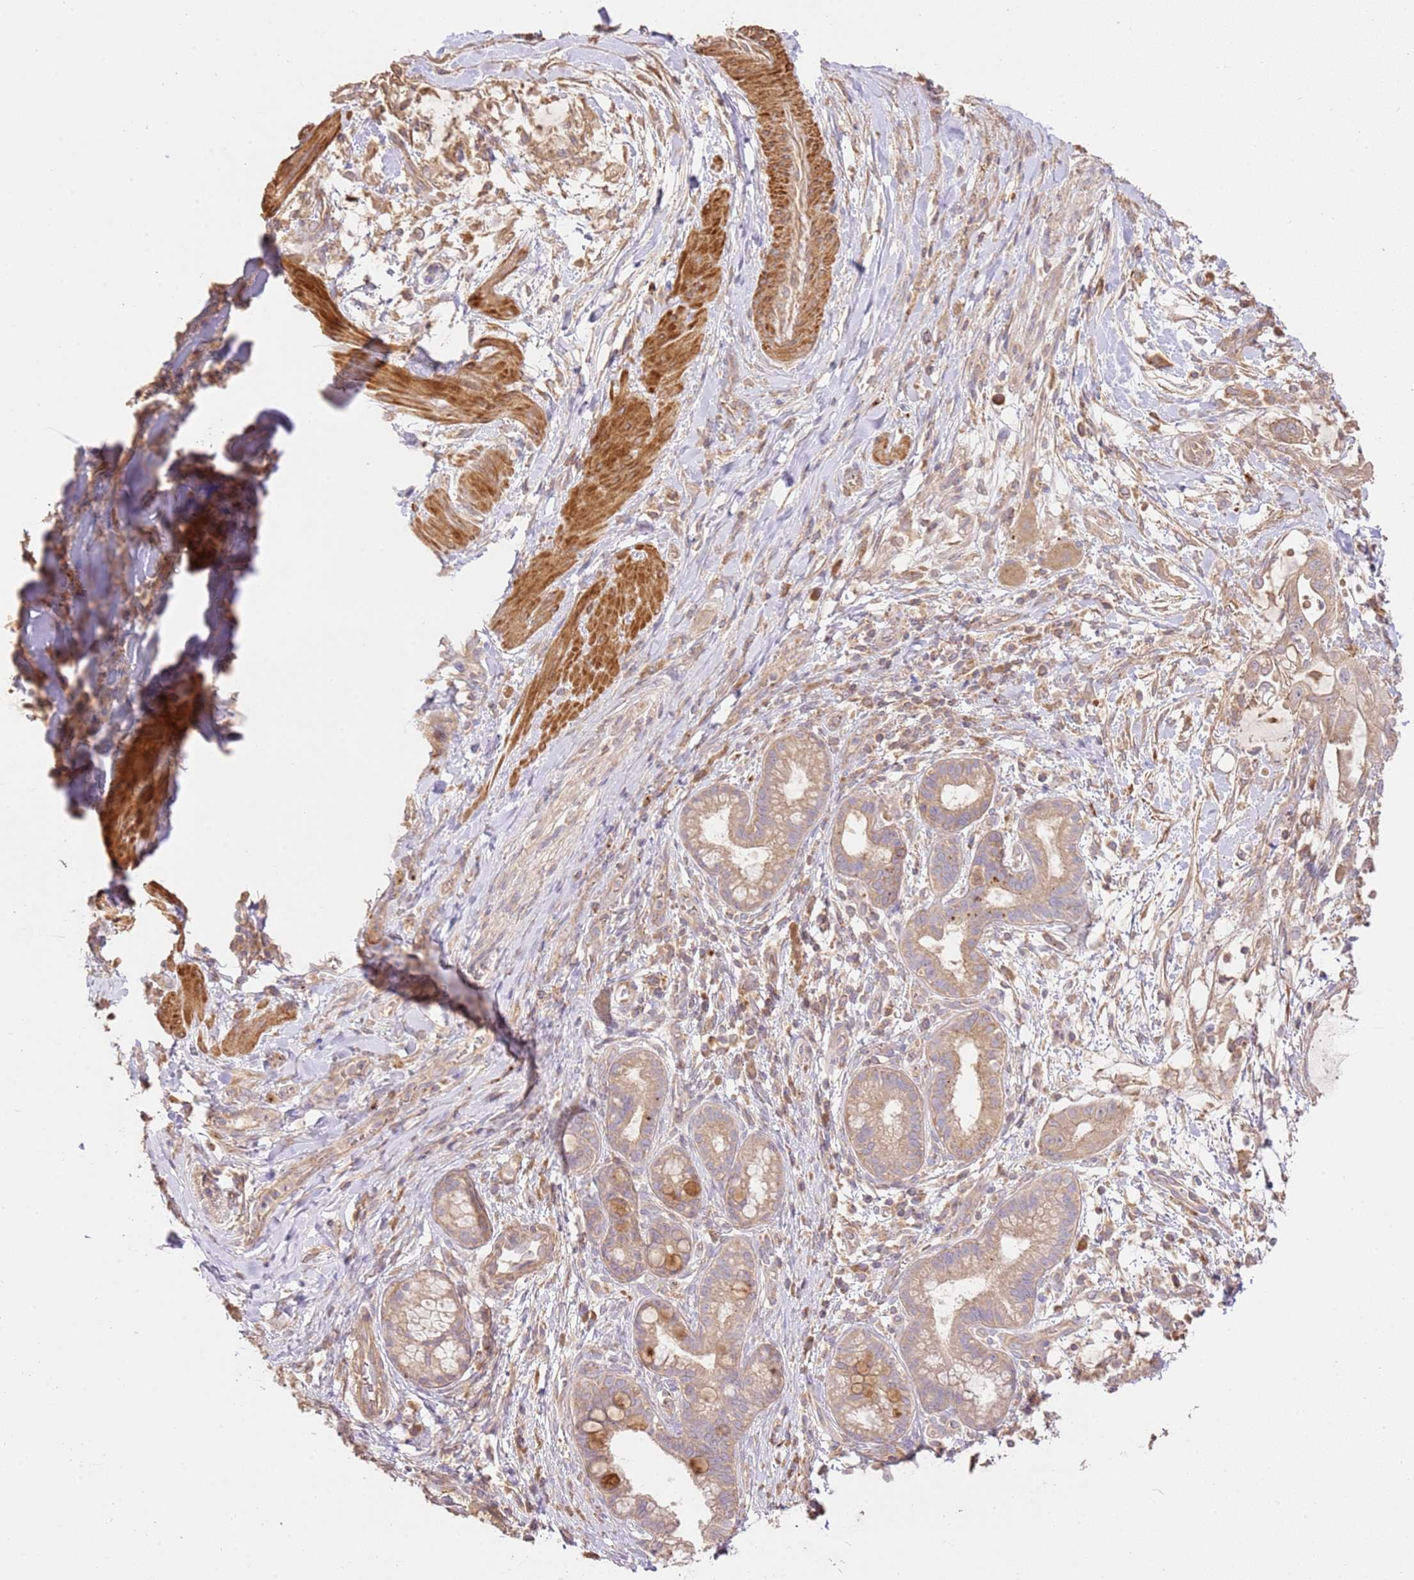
{"staining": {"intensity": "weak", "quantity": ">75%", "location": "cytoplasmic/membranous"}, "tissue": "pancreatic cancer", "cell_type": "Tumor cells", "image_type": "cancer", "snomed": [{"axis": "morphology", "description": "Adenocarcinoma, NOS"}, {"axis": "topography", "description": "Pancreas"}], "caption": "Pancreatic adenocarcinoma was stained to show a protein in brown. There is low levels of weak cytoplasmic/membranous staining in approximately >75% of tumor cells. The staining was performed using DAB (3,3'-diaminobenzidine) to visualize the protein expression in brown, while the nuclei were stained in blue with hematoxylin (Magnification: 20x).", "gene": "CEP55", "patient": {"sex": "male", "age": 48}}